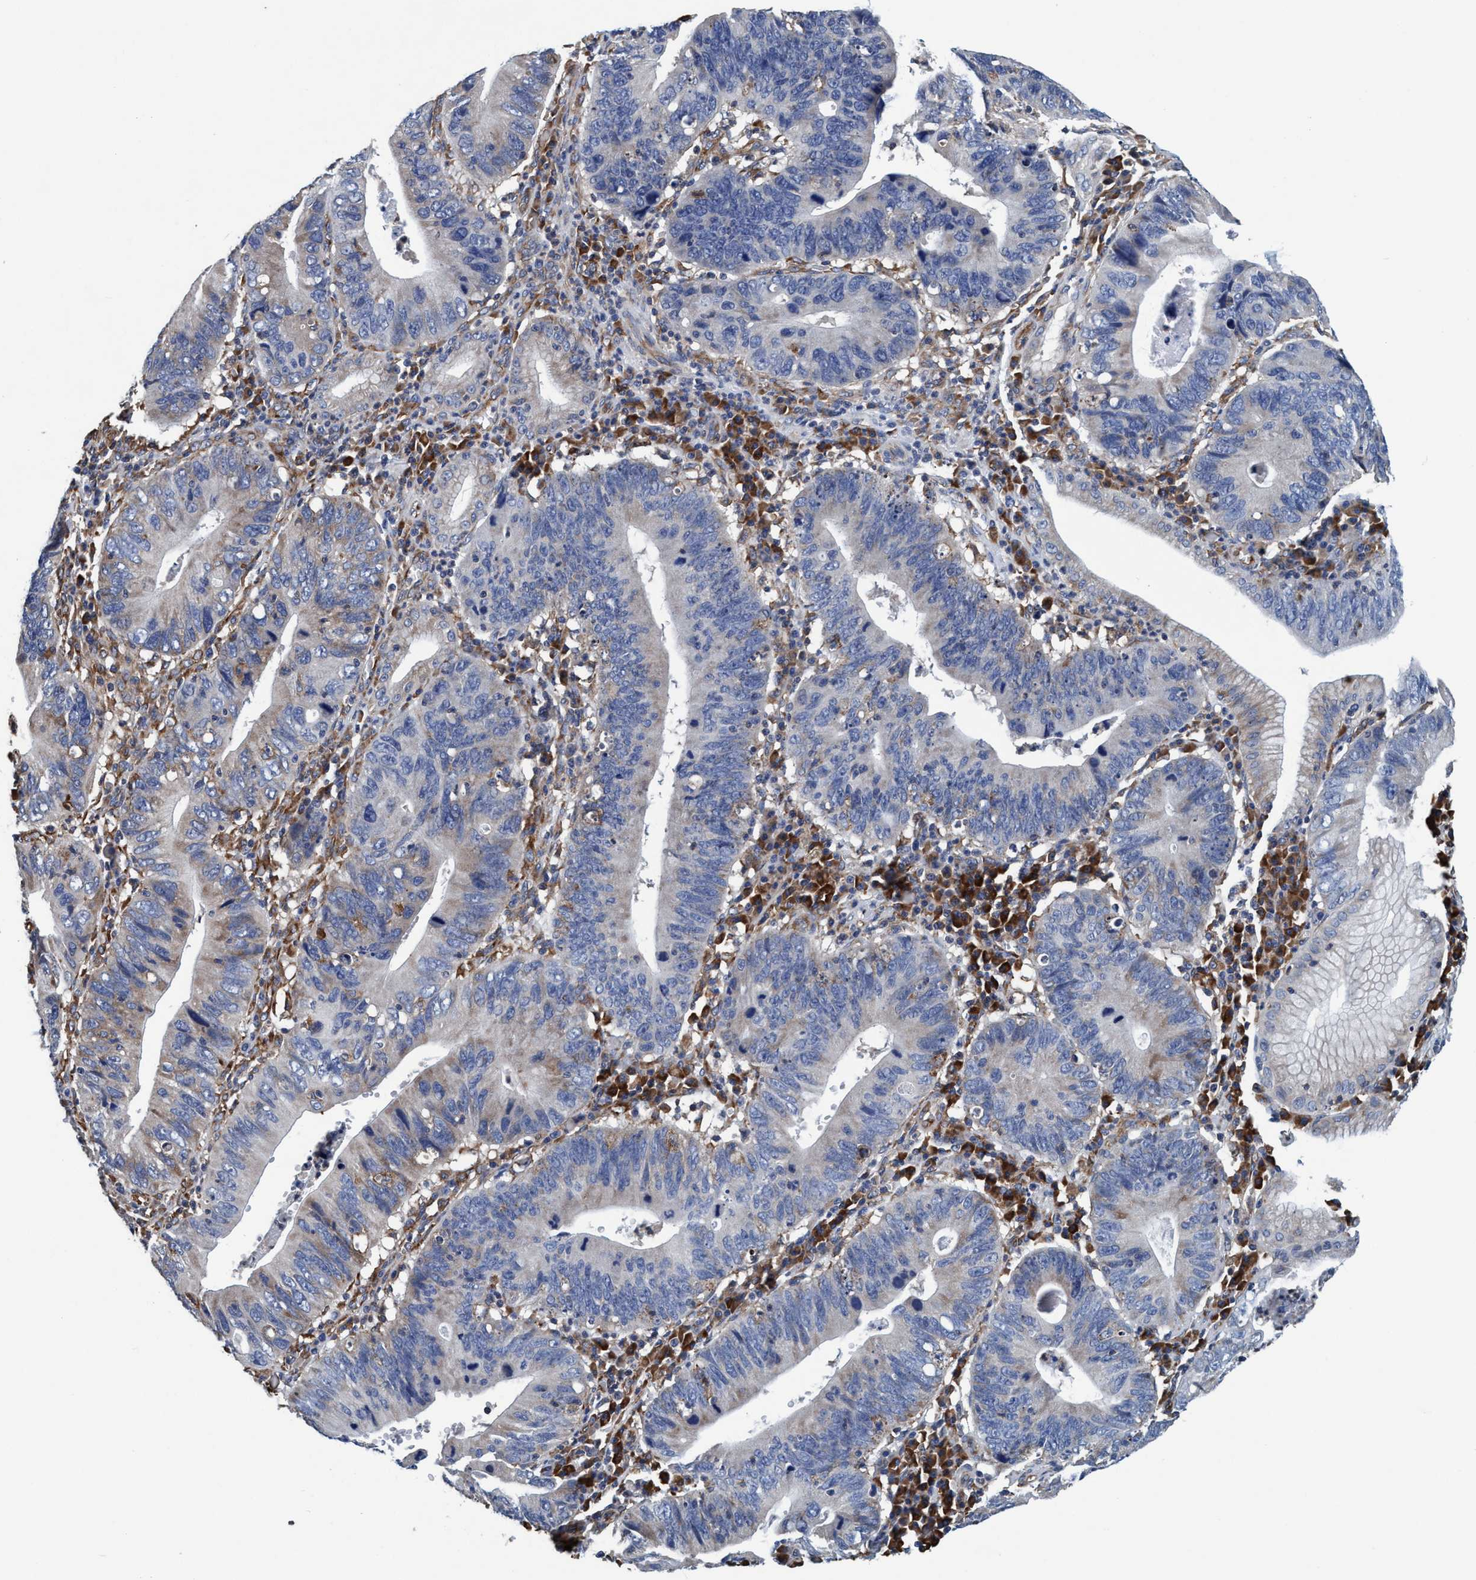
{"staining": {"intensity": "negative", "quantity": "none", "location": "none"}, "tissue": "stomach cancer", "cell_type": "Tumor cells", "image_type": "cancer", "snomed": [{"axis": "morphology", "description": "Adenocarcinoma, NOS"}, {"axis": "topography", "description": "Stomach"}], "caption": "High magnification brightfield microscopy of adenocarcinoma (stomach) stained with DAB (brown) and counterstained with hematoxylin (blue): tumor cells show no significant positivity. (DAB immunohistochemistry, high magnification).", "gene": "ENDOG", "patient": {"sex": "male", "age": 59}}